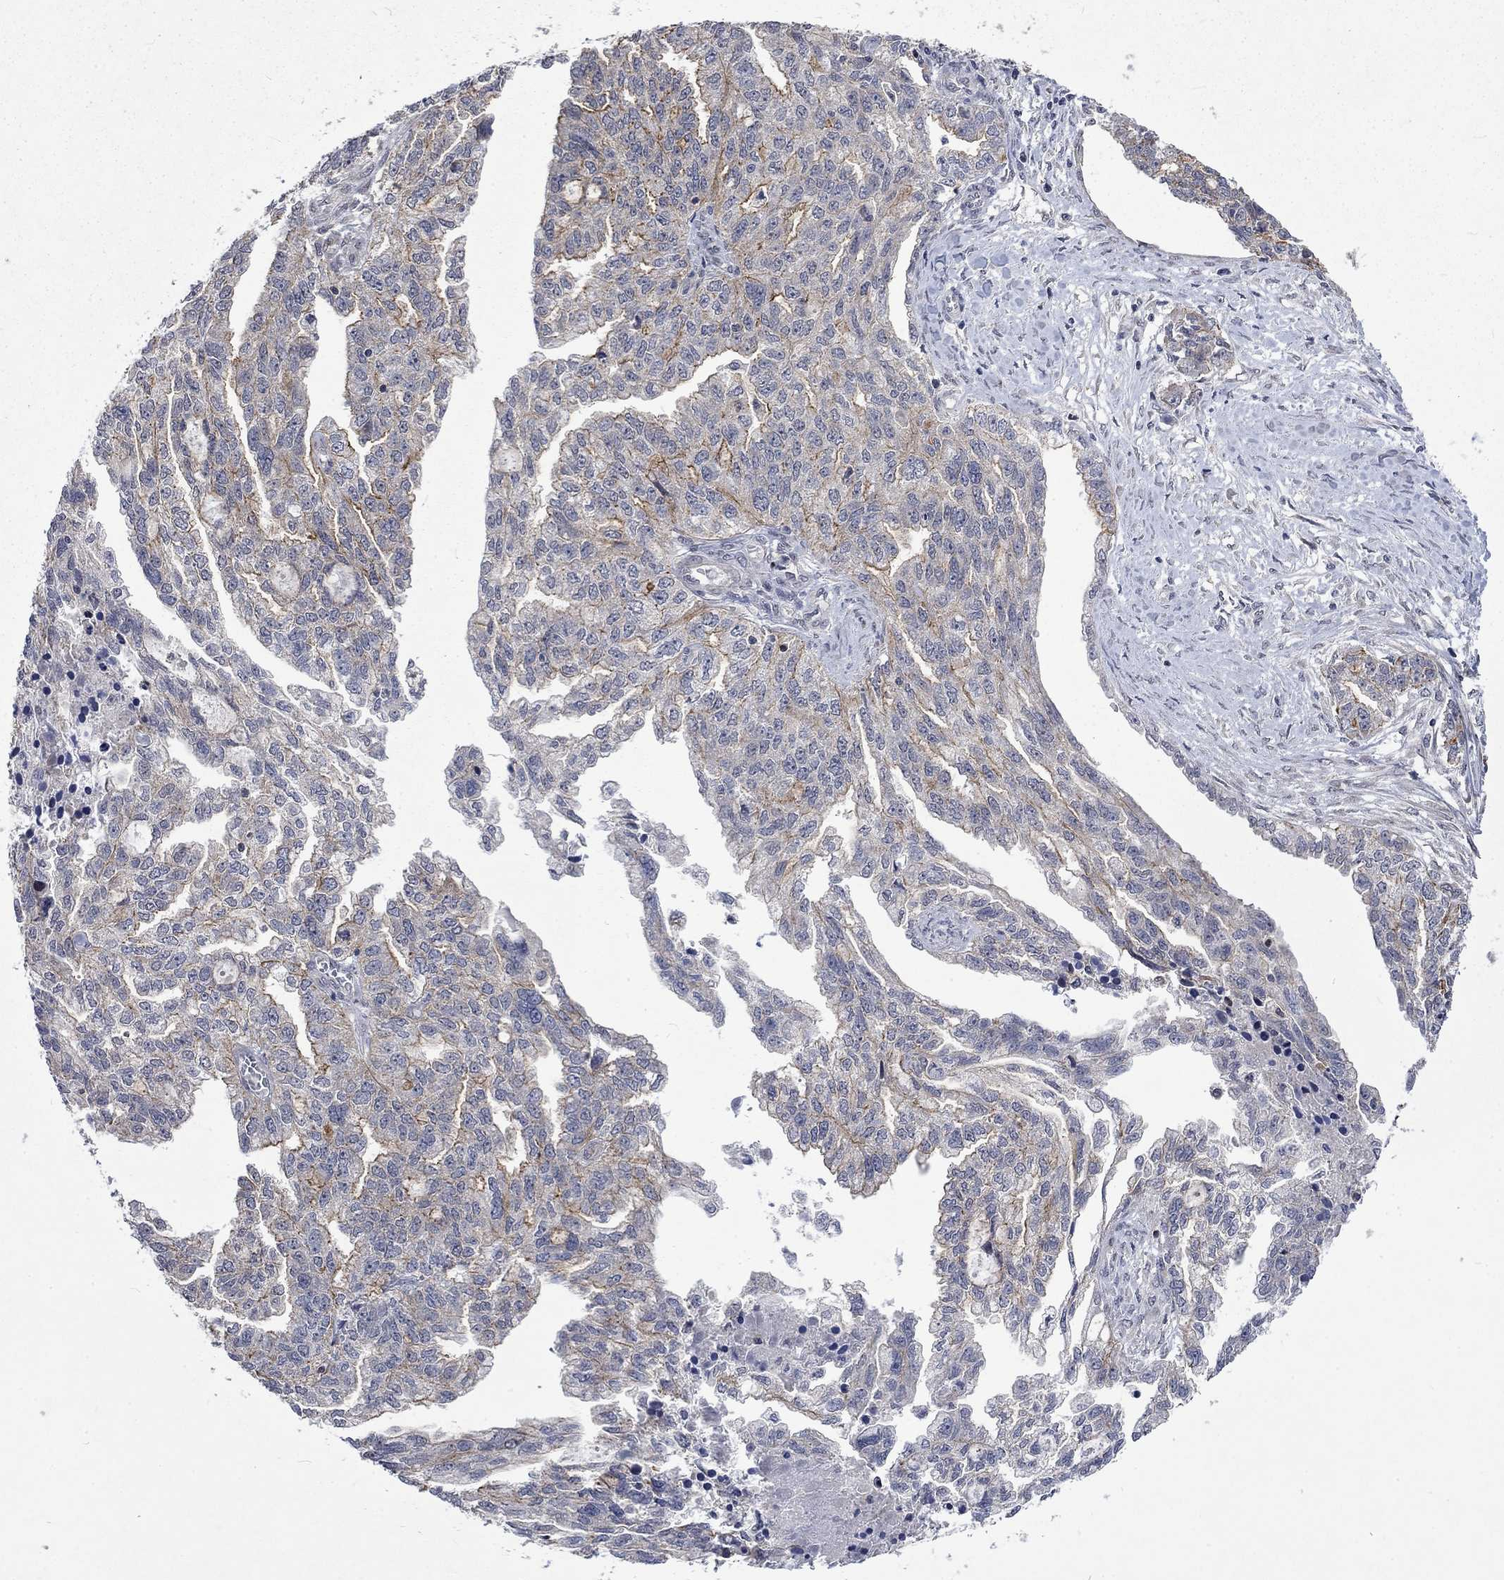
{"staining": {"intensity": "moderate", "quantity": "<25%", "location": "cytoplasmic/membranous"}, "tissue": "ovarian cancer", "cell_type": "Tumor cells", "image_type": "cancer", "snomed": [{"axis": "morphology", "description": "Cystadenocarcinoma, serous, NOS"}, {"axis": "topography", "description": "Ovary"}], "caption": "This is a micrograph of IHC staining of ovarian cancer (serous cystadenocarcinoma), which shows moderate expression in the cytoplasmic/membranous of tumor cells.", "gene": "PPP1R9A", "patient": {"sex": "female", "age": 51}}